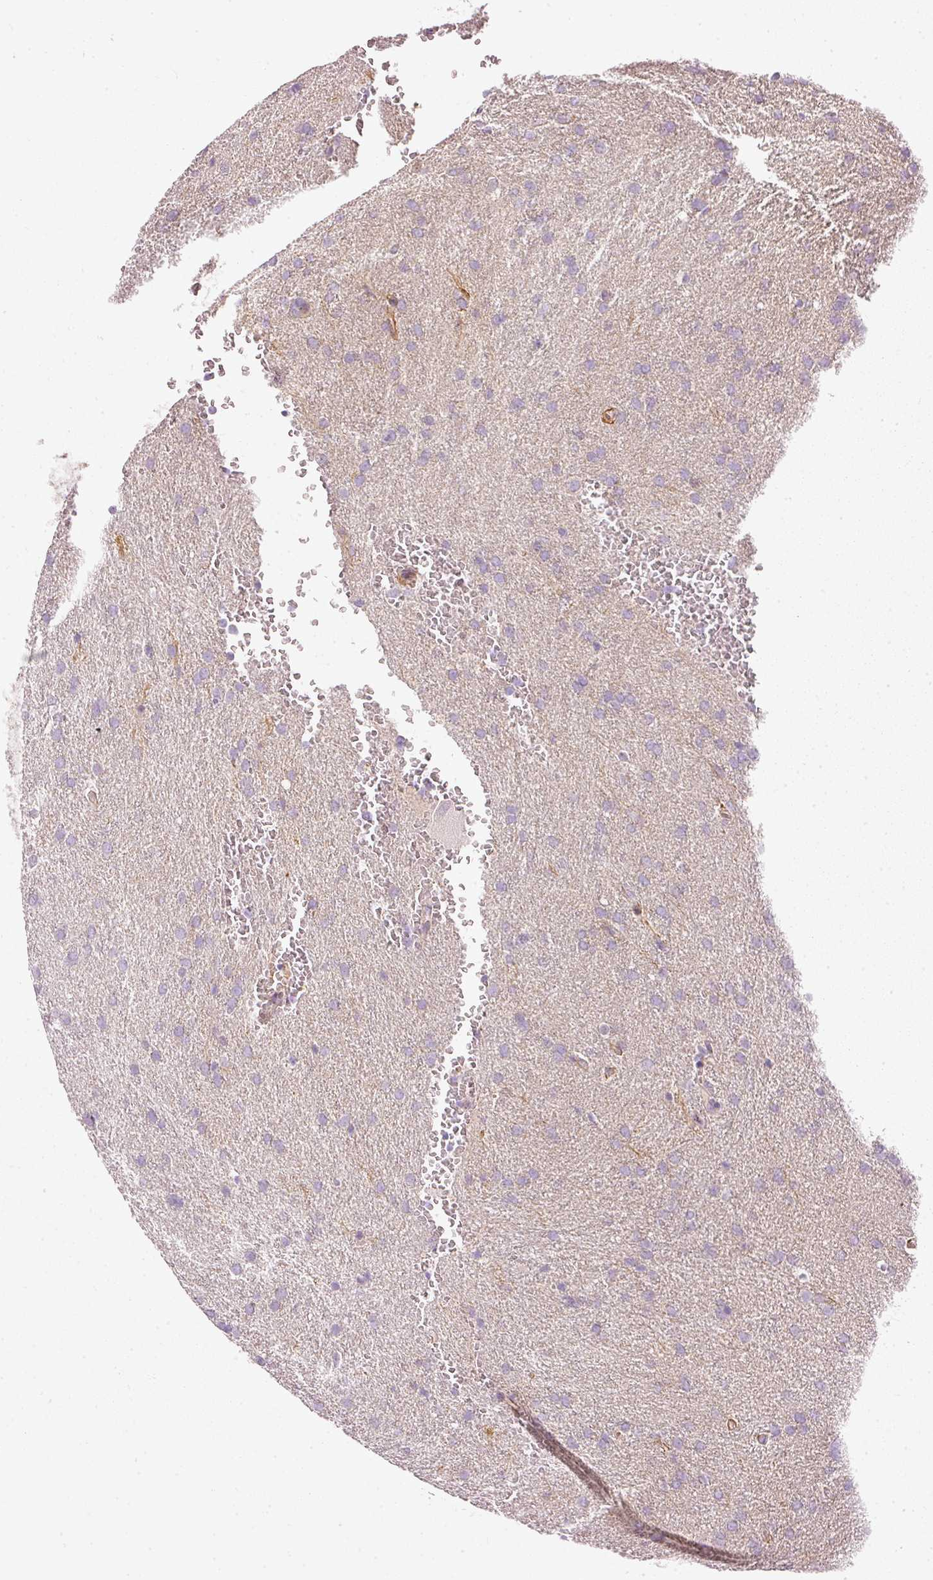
{"staining": {"intensity": "negative", "quantity": "none", "location": "none"}, "tissue": "glioma", "cell_type": "Tumor cells", "image_type": "cancer", "snomed": [{"axis": "morphology", "description": "Glioma, malignant, Low grade"}, {"axis": "topography", "description": "Brain"}], "caption": "Malignant glioma (low-grade) stained for a protein using immunohistochemistry (IHC) displays no staining tumor cells.", "gene": "OSR2", "patient": {"sex": "female", "age": 33}}